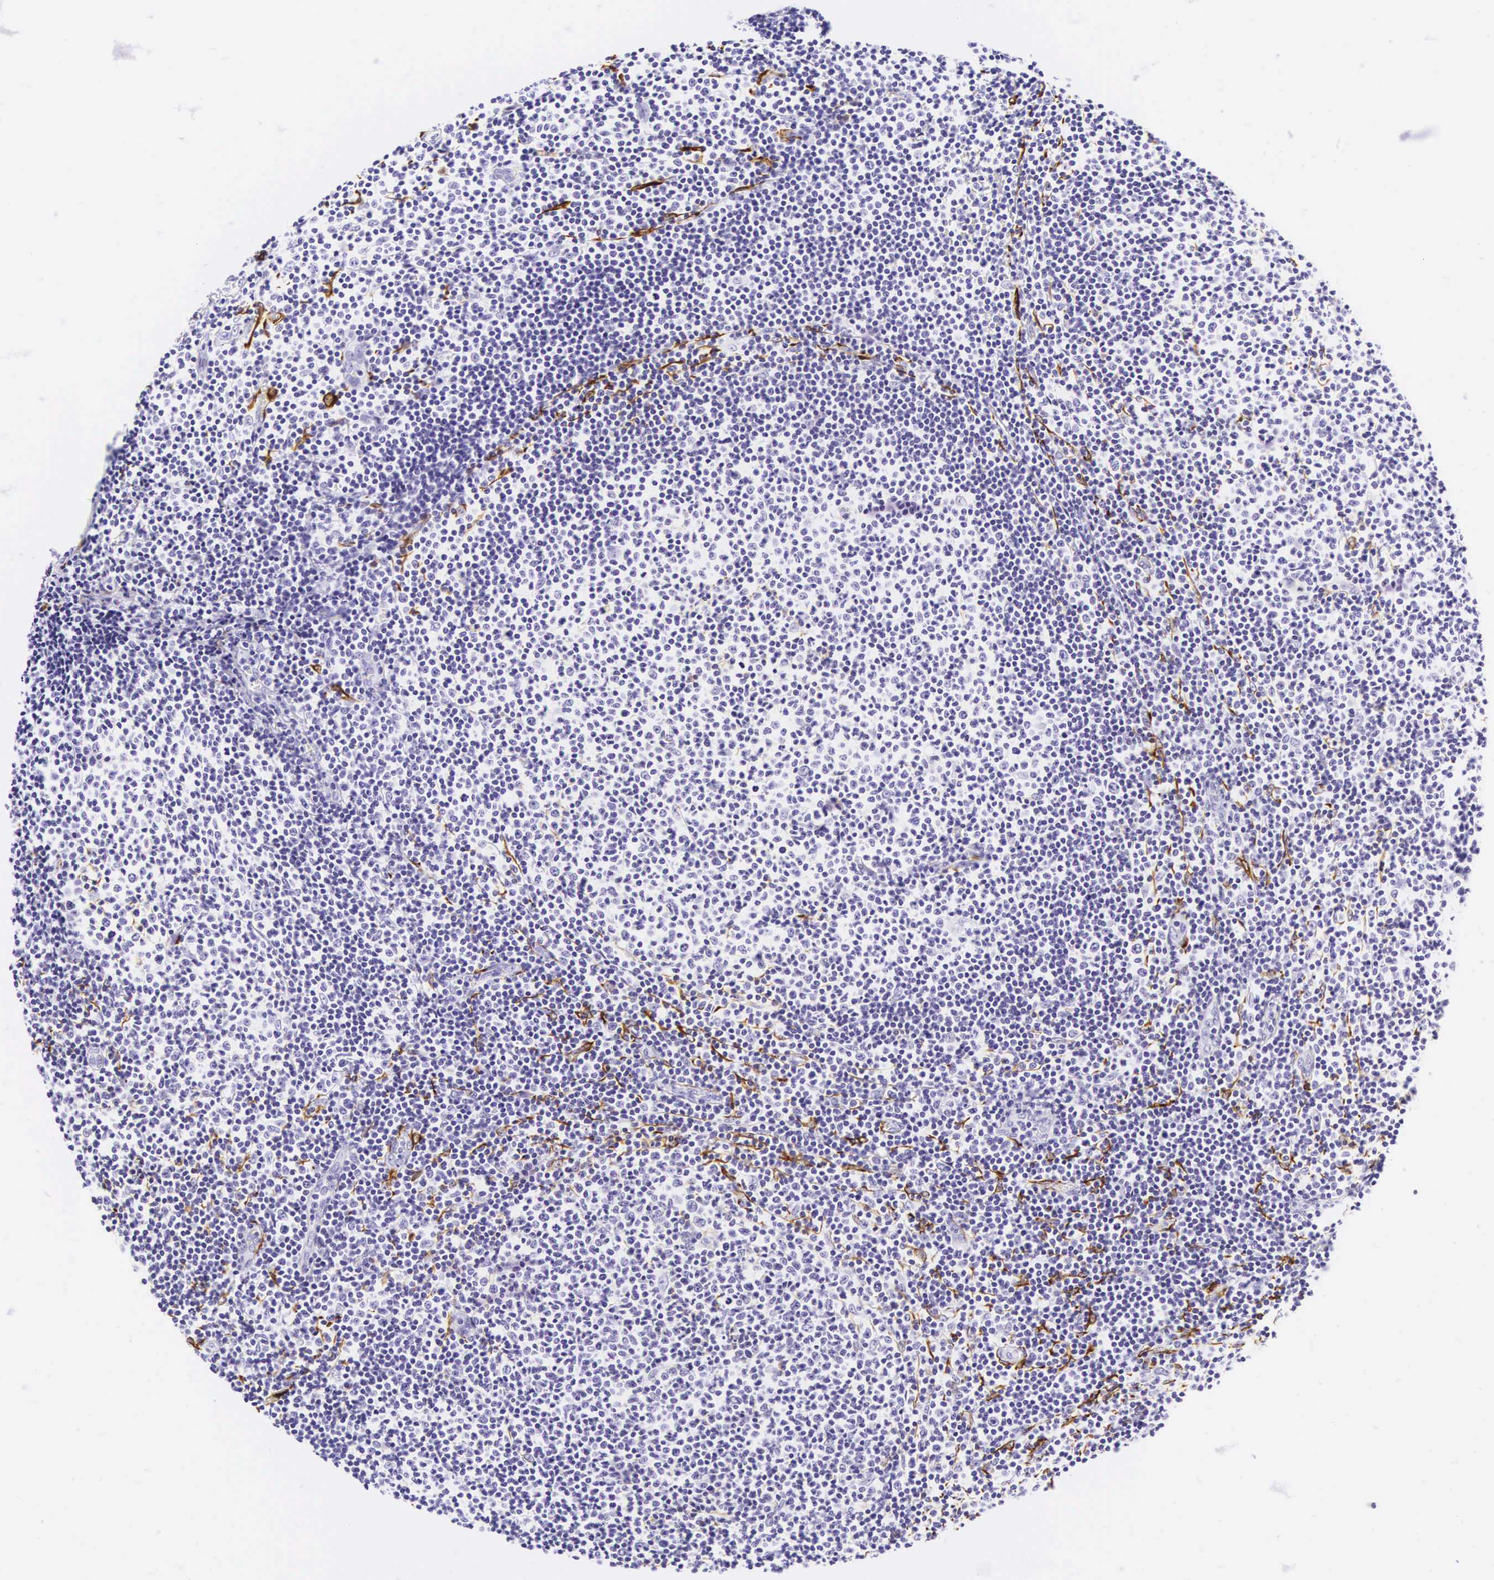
{"staining": {"intensity": "negative", "quantity": "none", "location": "none"}, "tissue": "lymphoma", "cell_type": "Tumor cells", "image_type": "cancer", "snomed": [{"axis": "morphology", "description": "Malignant lymphoma, non-Hodgkin's type, Low grade"}, {"axis": "topography", "description": "Lymph node"}], "caption": "This is a micrograph of IHC staining of low-grade malignant lymphoma, non-Hodgkin's type, which shows no positivity in tumor cells.", "gene": "KRT18", "patient": {"sex": "male", "age": 49}}